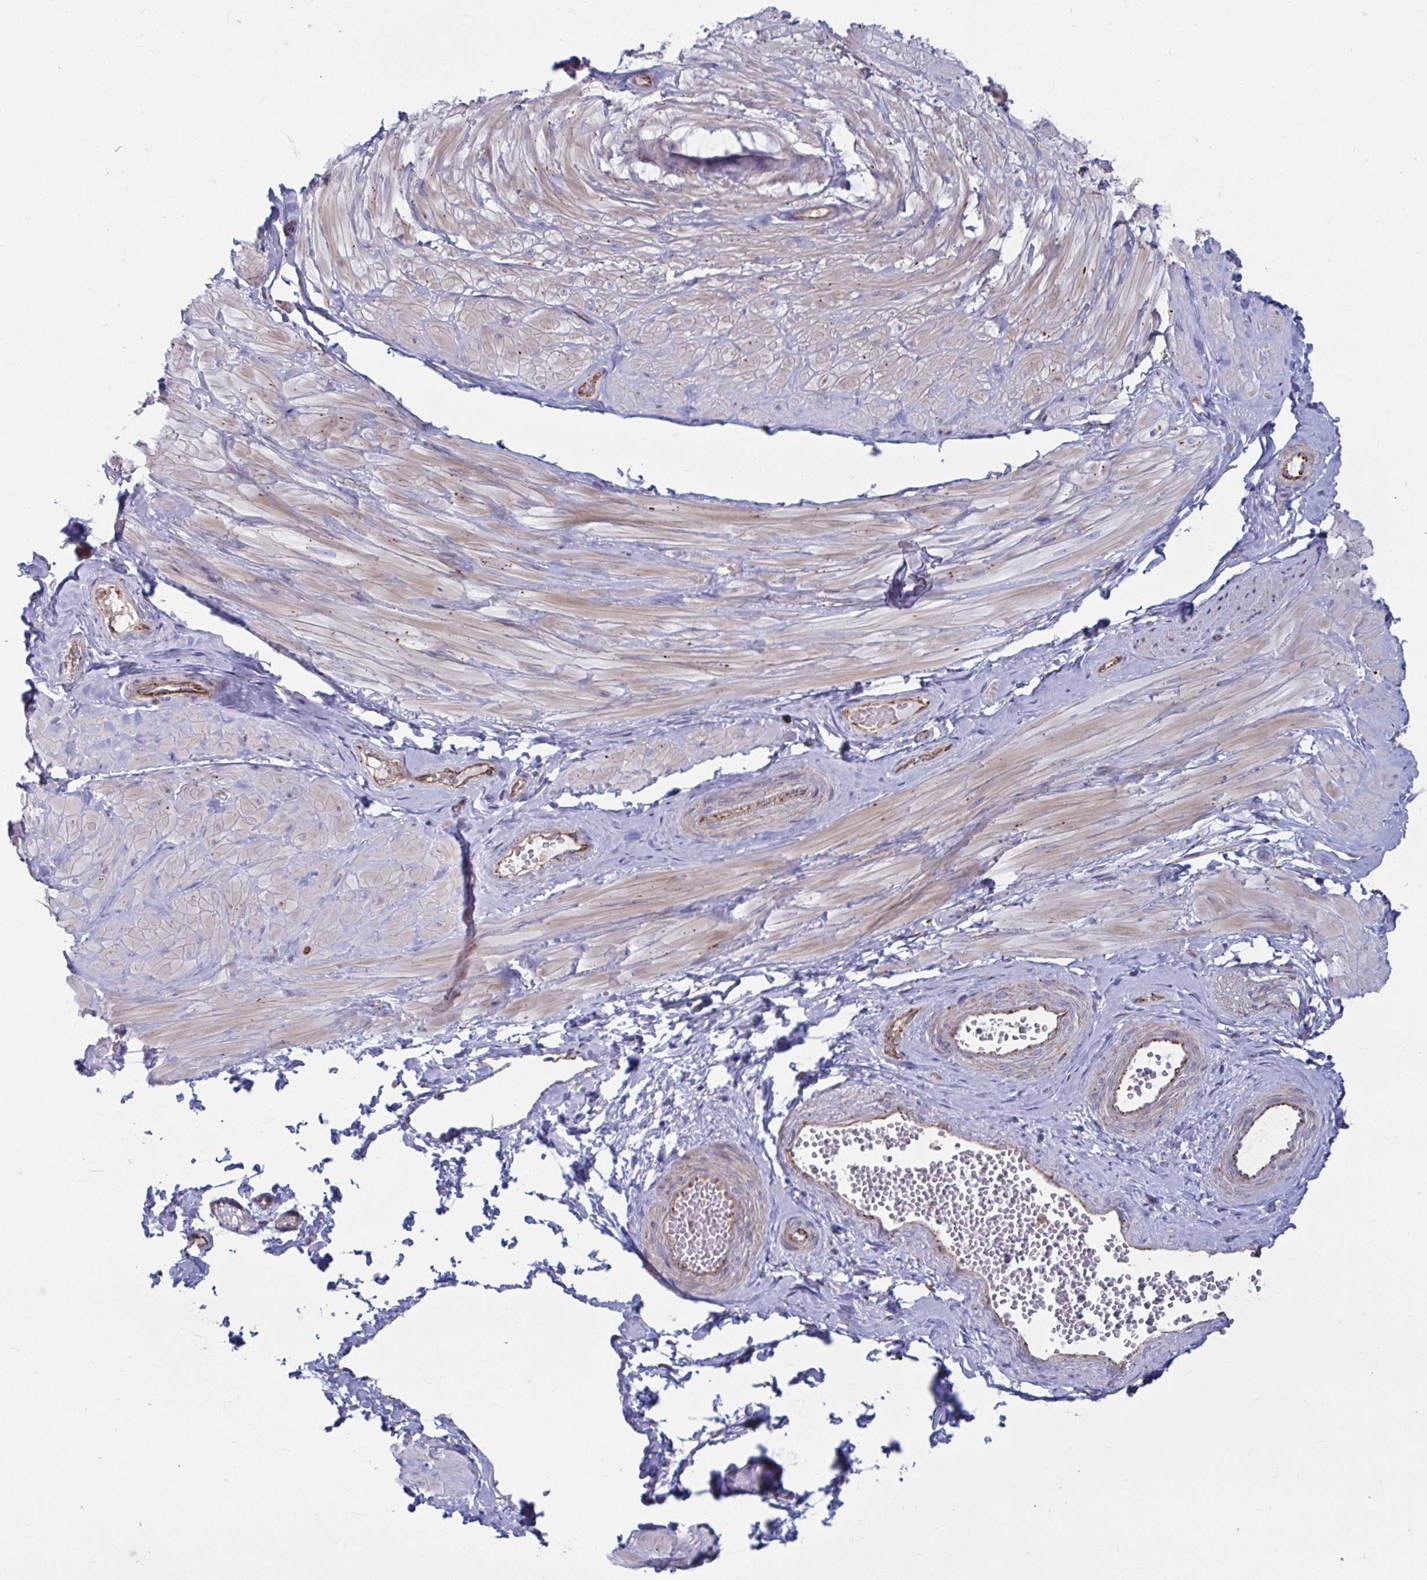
{"staining": {"intensity": "weak", "quantity": "<25%", "location": "cytoplasmic/membranous"}, "tissue": "adipose tissue", "cell_type": "Adipocytes", "image_type": "normal", "snomed": [{"axis": "morphology", "description": "Normal tissue, NOS"}, {"axis": "topography", "description": "Epididymis"}, {"axis": "topography", "description": "Peripheral nerve tissue"}], "caption": "A high-resolution photomicrograph shows immunohistochemistry staining of unremarkable adipose tissue, which displays no significant expression in adipocytes.", "gene": "SLC9A6", "patient": {"sex": "male", "age": 32}}